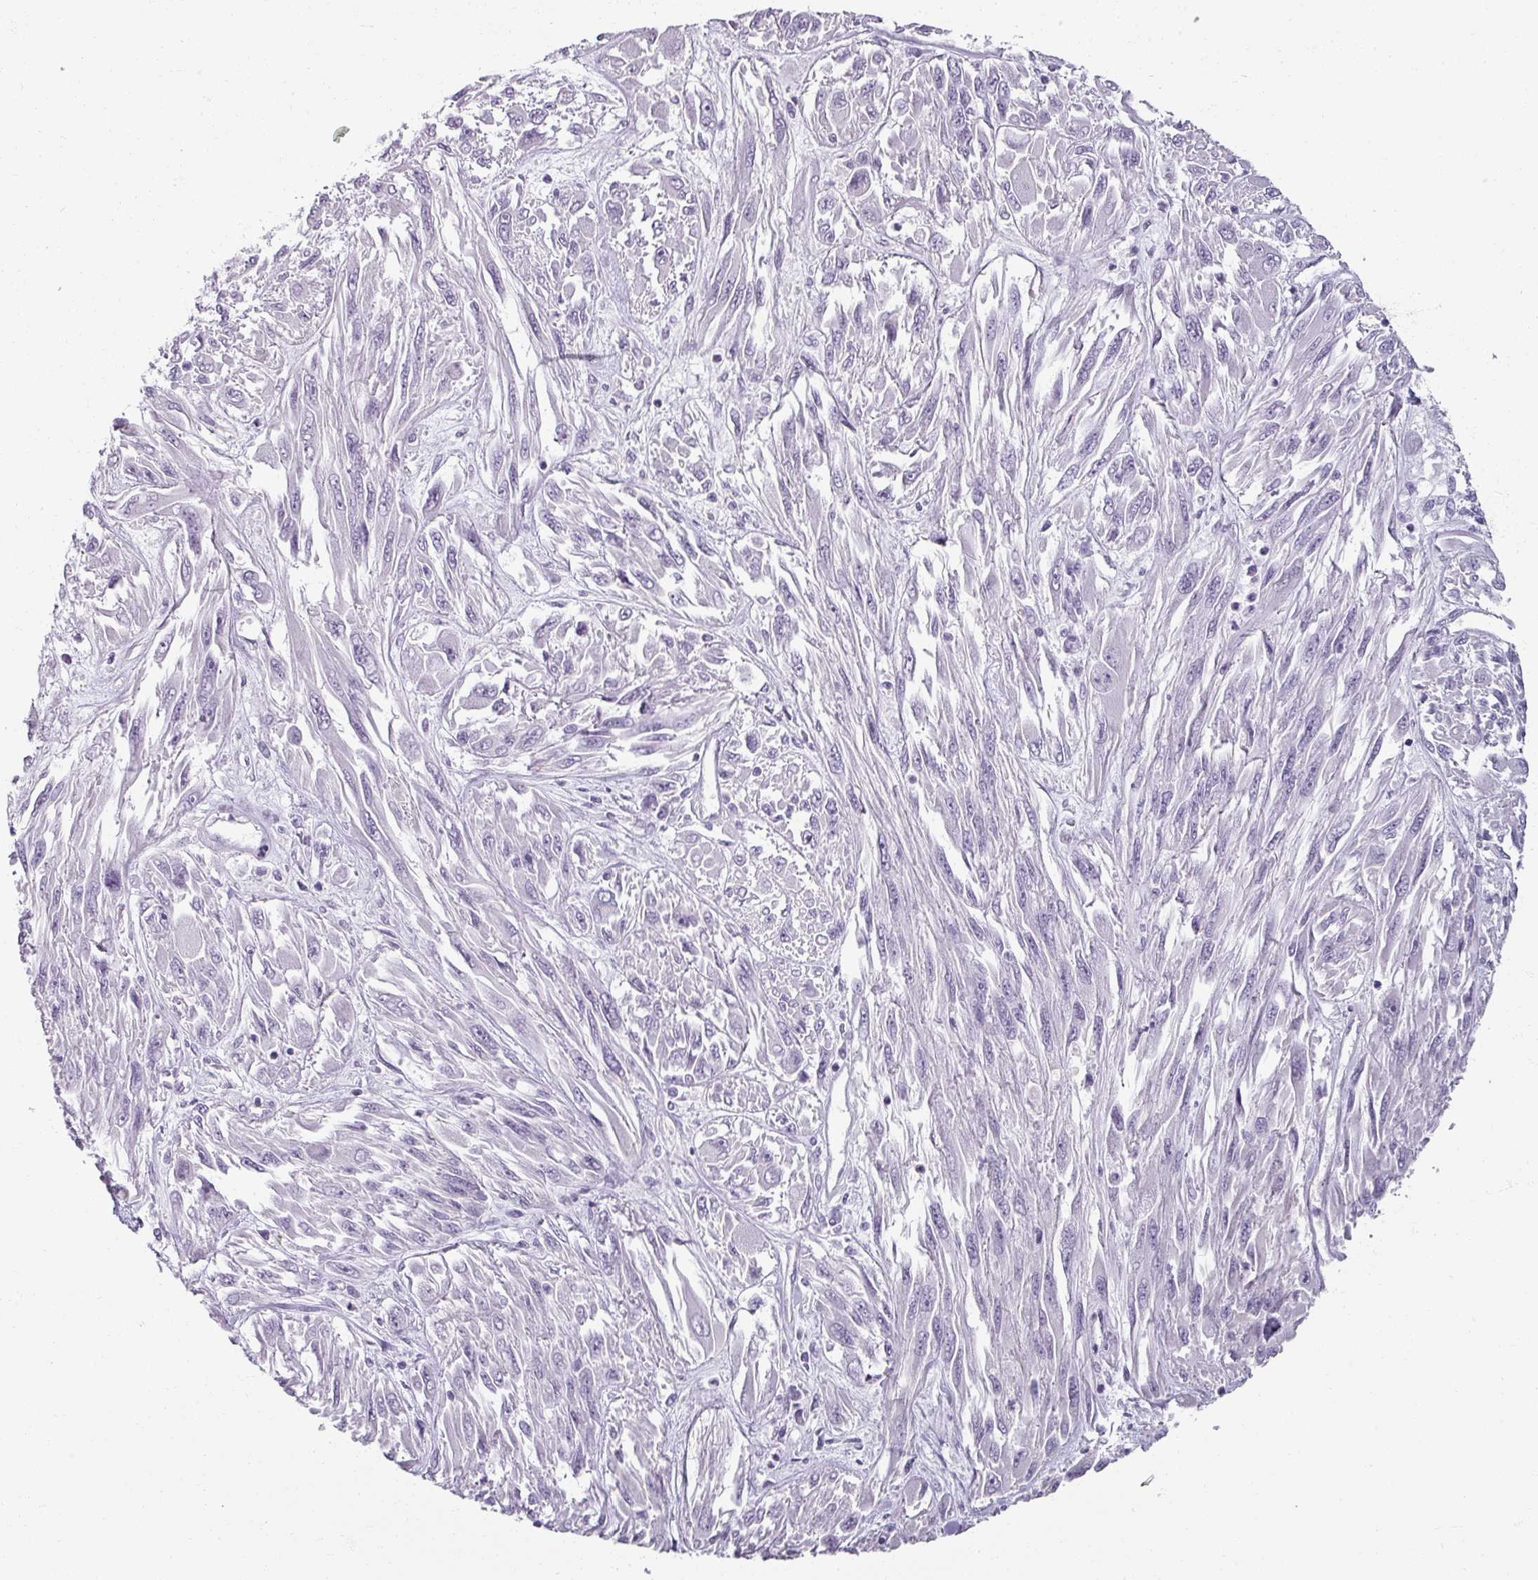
{"staining": {"intensity": "negative", "quantity": "none", "location": "none"}, "tissue": "melanoma", "cell_type": "Tumor cells", "image_type": "cancer", "snomed": [{"axis": "morphology", "description": "Malignant melanoma, NOS"}, {"axis": "topography", "description": "Skin"}], "caption": "High magnification brightfield microscopy of malignant melanoma stained with DAB (brown) and counterstained with hematoxylin (blue): tumor cells show no significant expression.", "gene": "REG3G", "patient": {"sex": "female", "age": 91}}